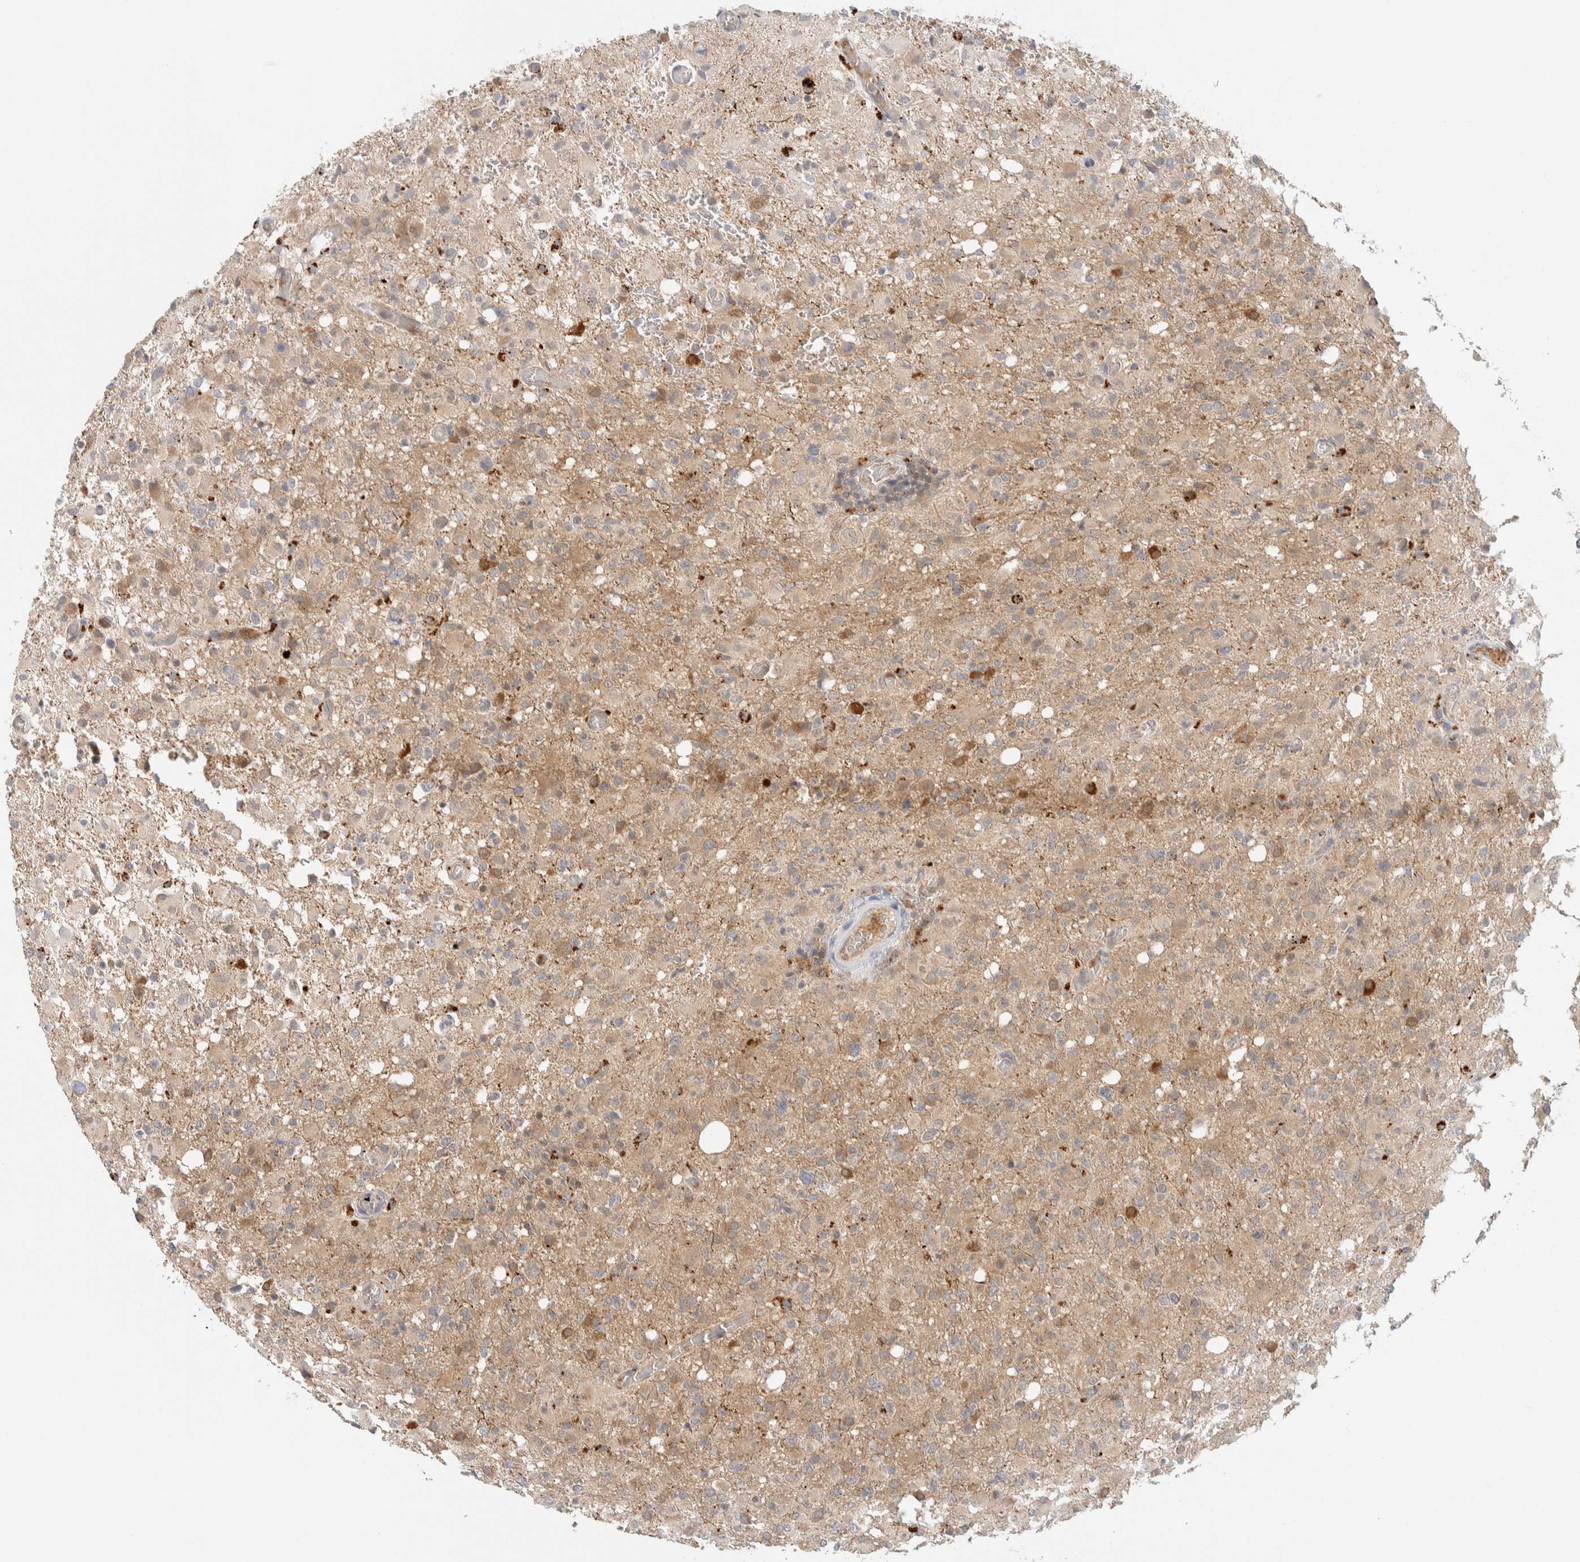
{"staining": {"intensity": "weak", "quantity": "25%-75%", "location": "cytoplasmic/membranous"}, "tissue": "glioma", "cell_type": "Tumor cells", "image_type": "cancer", "snomed": [{"axis": "morphology", "description": "Glioma, malignant, High grade"}, {"axis": "topography", "description": "Brain"}], "caption": "Immunohistochemistry (IHC) histopathology image of neoplastic tissue: human malignant glioma (high-grade) stained using IHC exhibits low levels of weak protein expression localized specifically in the cytoplasmic/membranous of tumor cells, appearing as a cytoplasmic/membranous brown color.", "gene": "GCLM", "patient": {"sex": "female", "age": 57}}